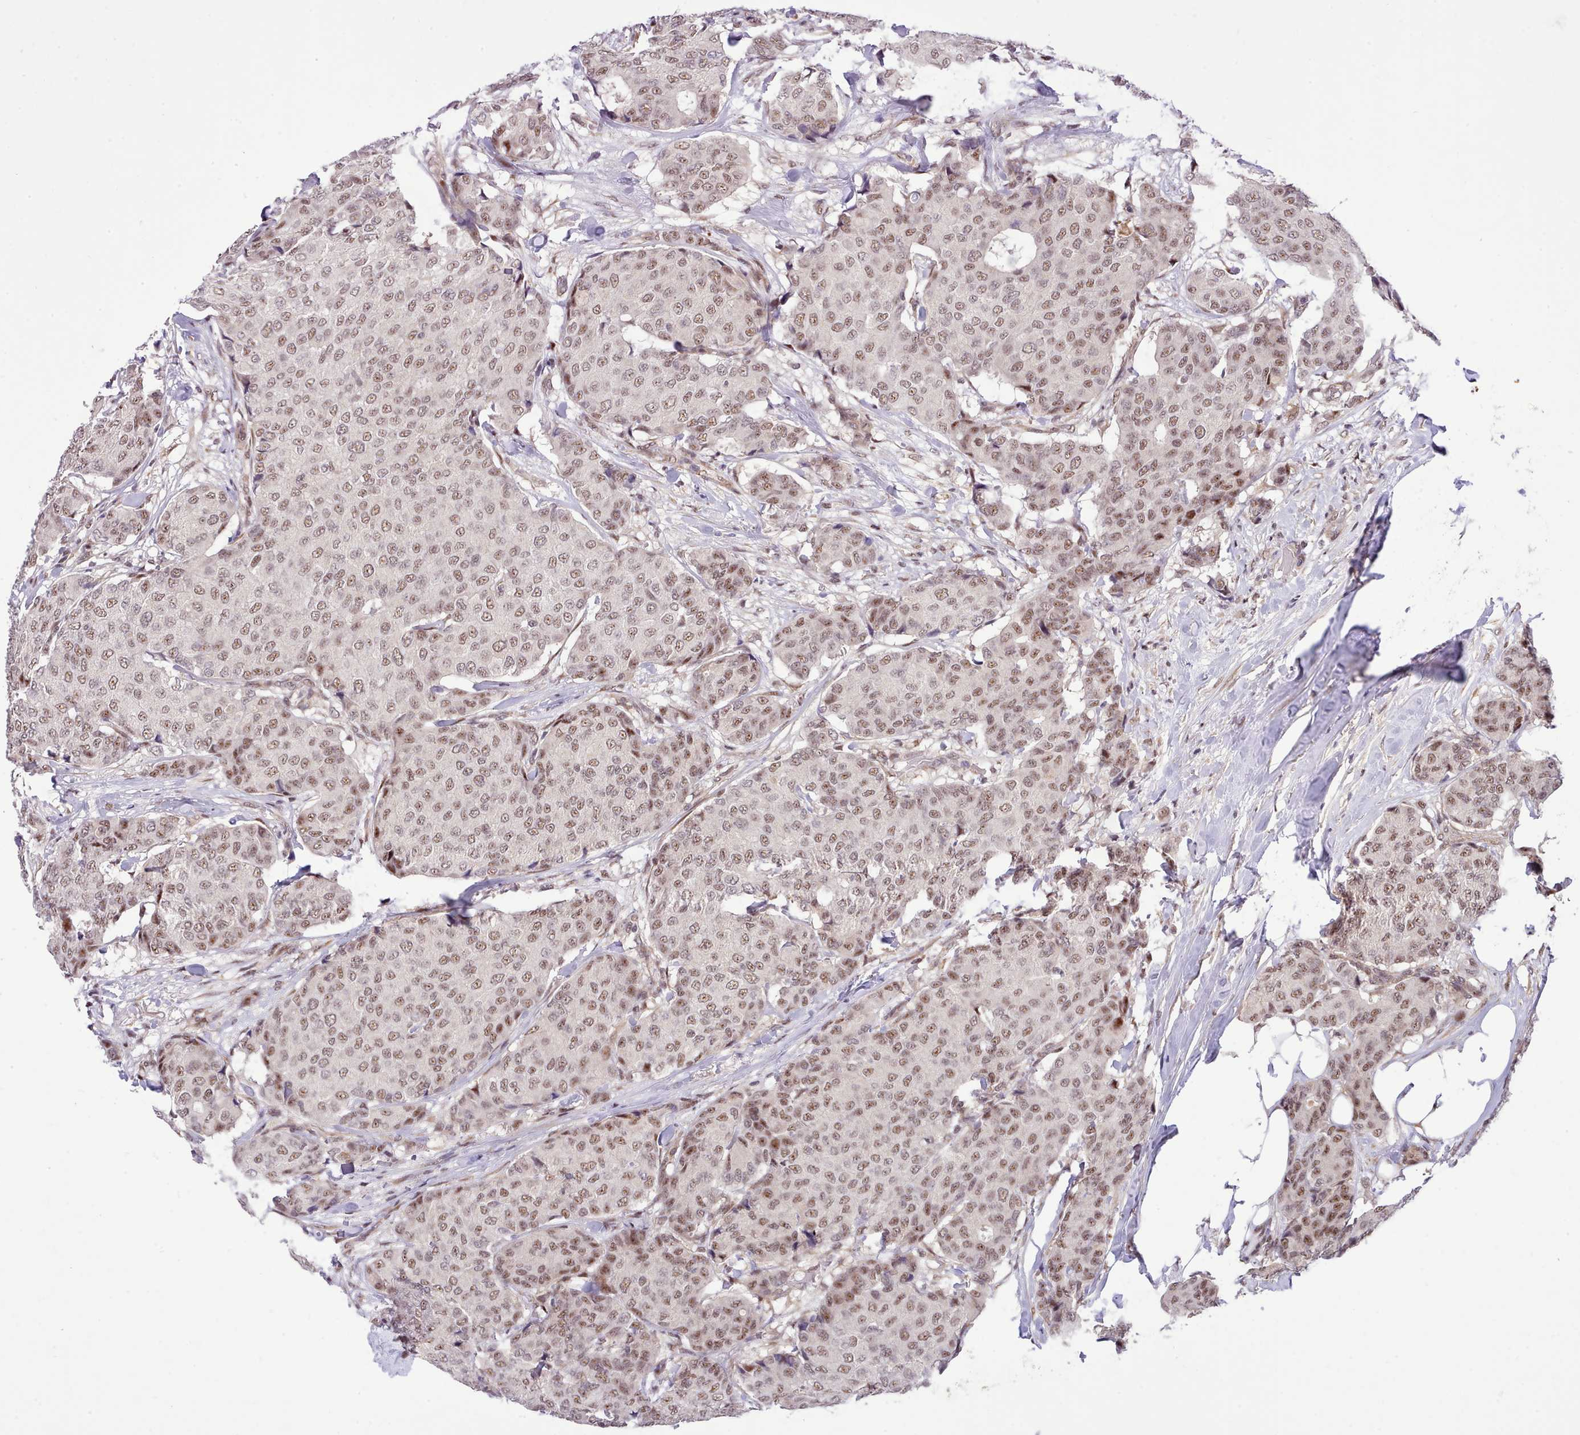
{"staining": {"intensity": "moderate", "quantity": ">75%", "location": "nuclear"}, "tissue": "breast cancer", "cell_type": "Tumor cells", "image_type": "cancer", "snomed": [{"axis": "morphology", "description": "Duct carcinoma"}, {"axis": "topography", "description": "Breast"}], "caption": "High-power microscopy captured an immunohistochemistry photomicrograph of breast intraductal carcinoma, revealing moderate nuclear positivity in about >75% of tumor cells. (brown staining indicates protein expression, while blue staining denotes nuclei).", "gene": "HOXB7", "patient": {"sex": "female", "age": 75}}